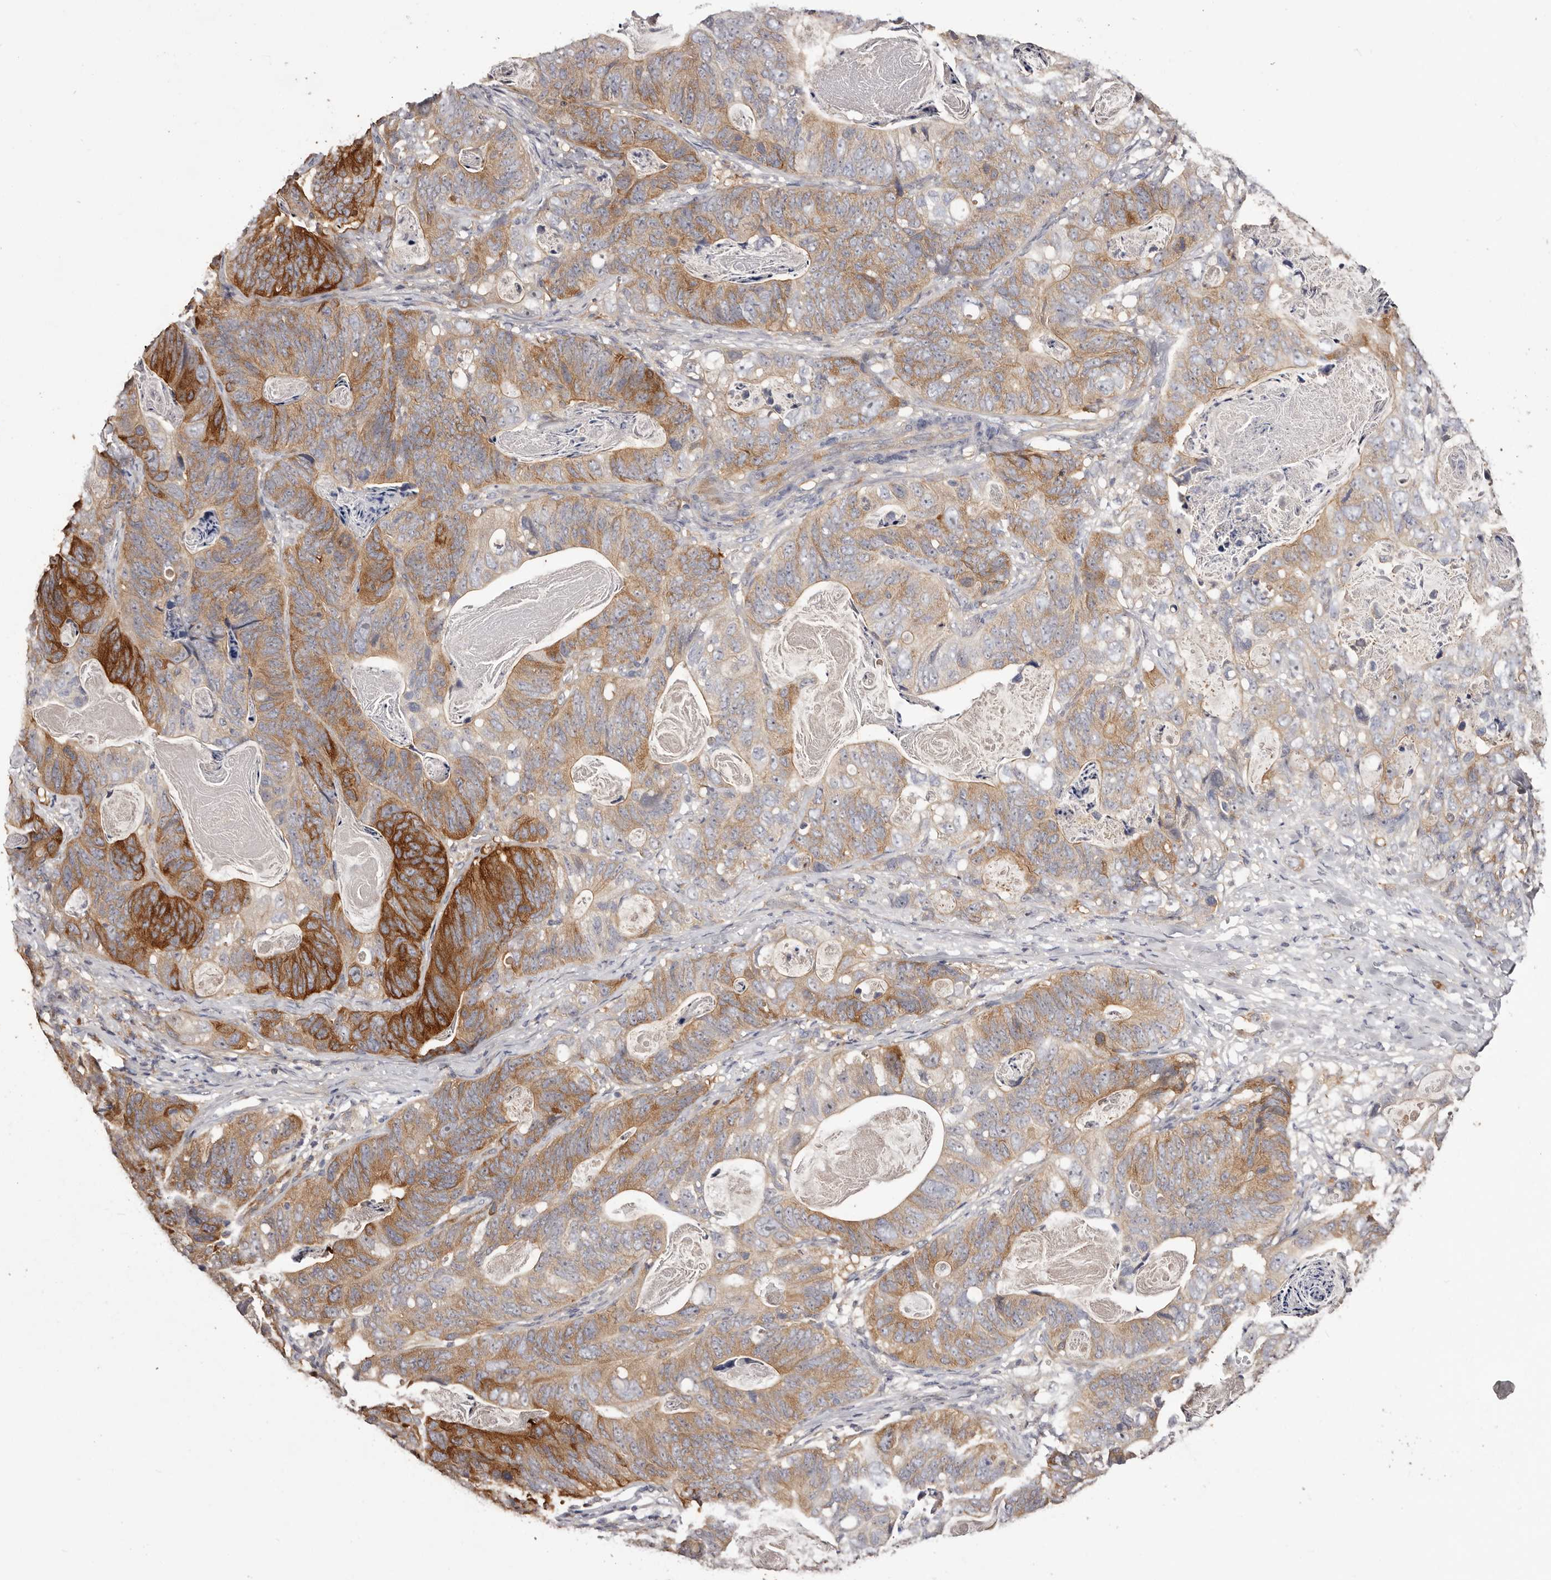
{"staining": {"intensity": "strong", "quantity": "25%-75%", "location": "cytoplasmic/membranous"}, "tissue": "stomach cancer", "cell_type": "Tumor cells", "image_type": "cancer", "snomed": [{"axis": "morphology", "description": "Normal tissue, NOS"}, {"axis": "morphology", "description": "Adenocarcinoma, NOS"}, {"axis": "topography", "description": "Stomach"}], "caption": "Stomach adenocarcinoma was stained to show a protein in brown. There is high levels of strong cytoplasmic/membranous expression in approximately 25%-75% of tumor cells. The protein is shown in brown color, while the nuclei are stained blue.", "gene": "LTV1", "patient": {"sex": "female", "age": 89}}